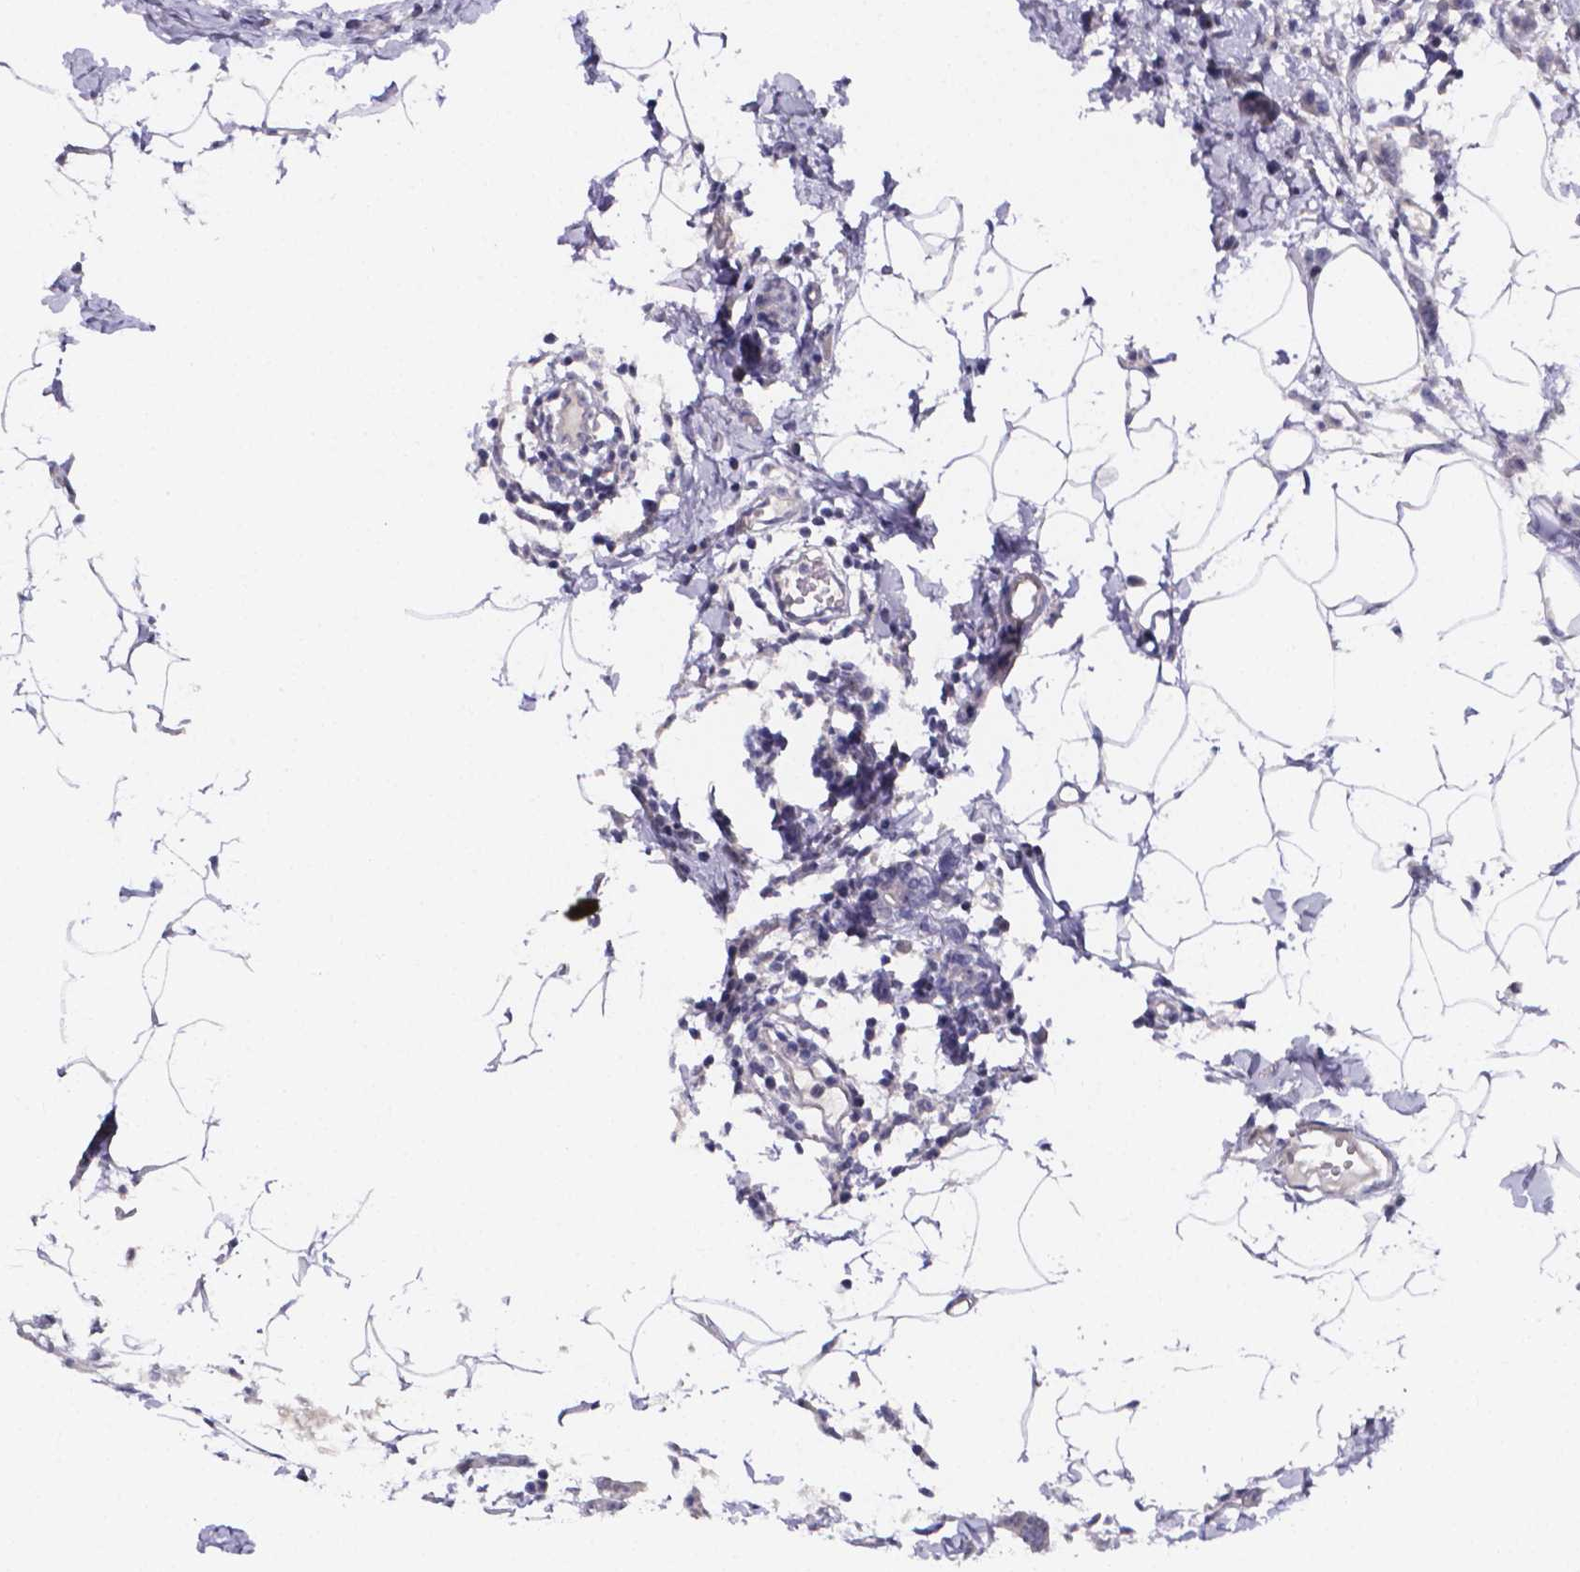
{"staining": {"intensity": "negative", "quantity": "none", "location": "none"}, "tissue": "breast cancer", "cell_type": "Tumor cells", "image_type": "cancer", "snomed": [{"axis": "morphology", "description": "Duct carcinoma"}, {"axis": "topography", "description": "Breast"}], "caption": "Tumor cells show no significant protein expression in breast intraductal carcinoma.", "gene": "IZUMO1", "patient": {"sex": "female", "age": 40}}